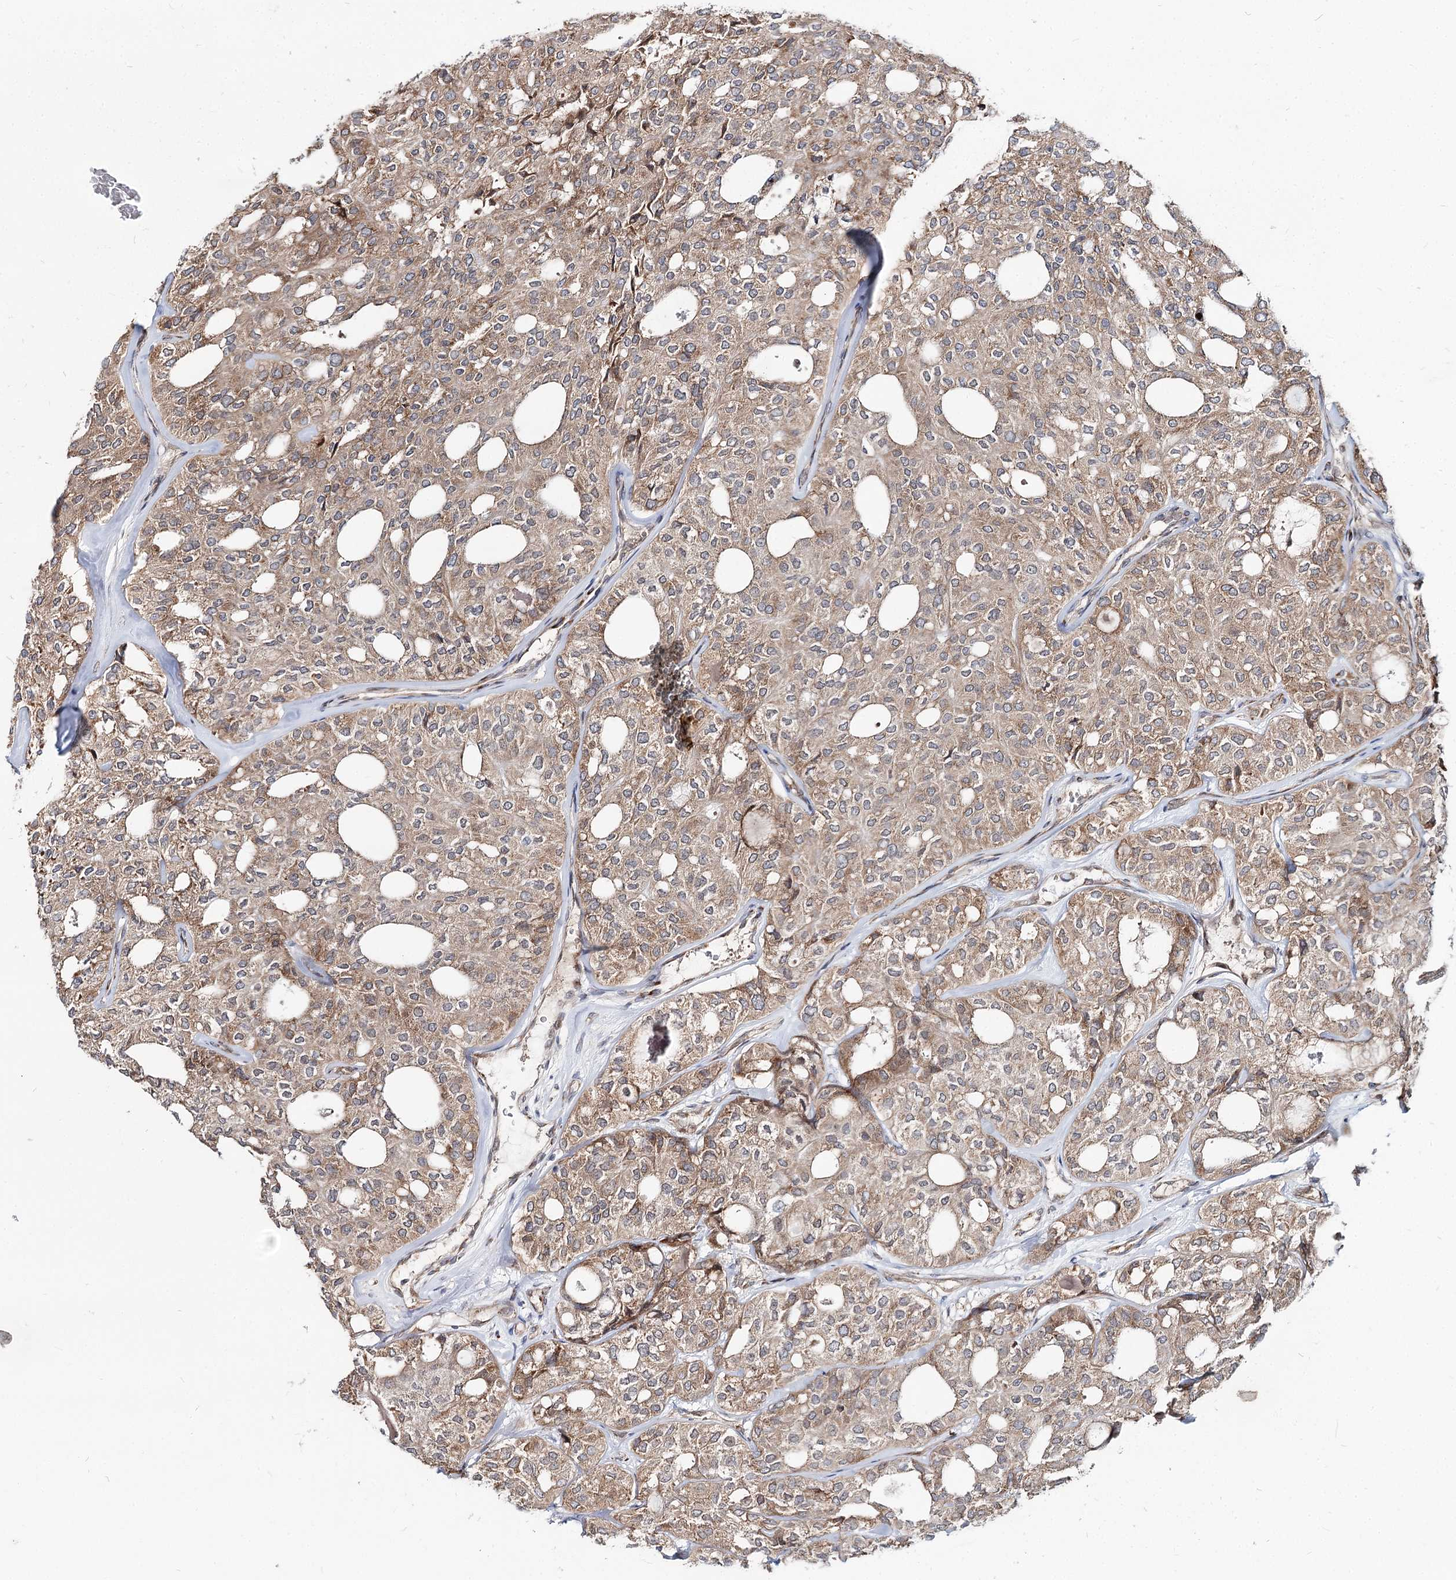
{"staining": {"intensity": "moderate", "quantity": ">75%", "location": "cytoplasmic/membranous"}, "tissue": "thyroid cancer", "cell_type": "Tumor cells", "image_type": "cancer", "snomed": [{"axis": "morphology", "description": "Follicular adenoma carcinoma, NOS"}, {"axis": "topography", "description": "Thyroid gland"}], "caption": "The micrograph shows immunohistochemical staining of thyroid cancer. There is moderate cytoplasmic/membranous staining is identified in about >75% of tumor cells. Using DAB (3,3'-diaminobenzidine) (brown) and hematoxylin (blue) stains, captured at high magnification using brightfield microscopy.", "gene": "SPART", "patient": {"sex": "male", "age": 75}}